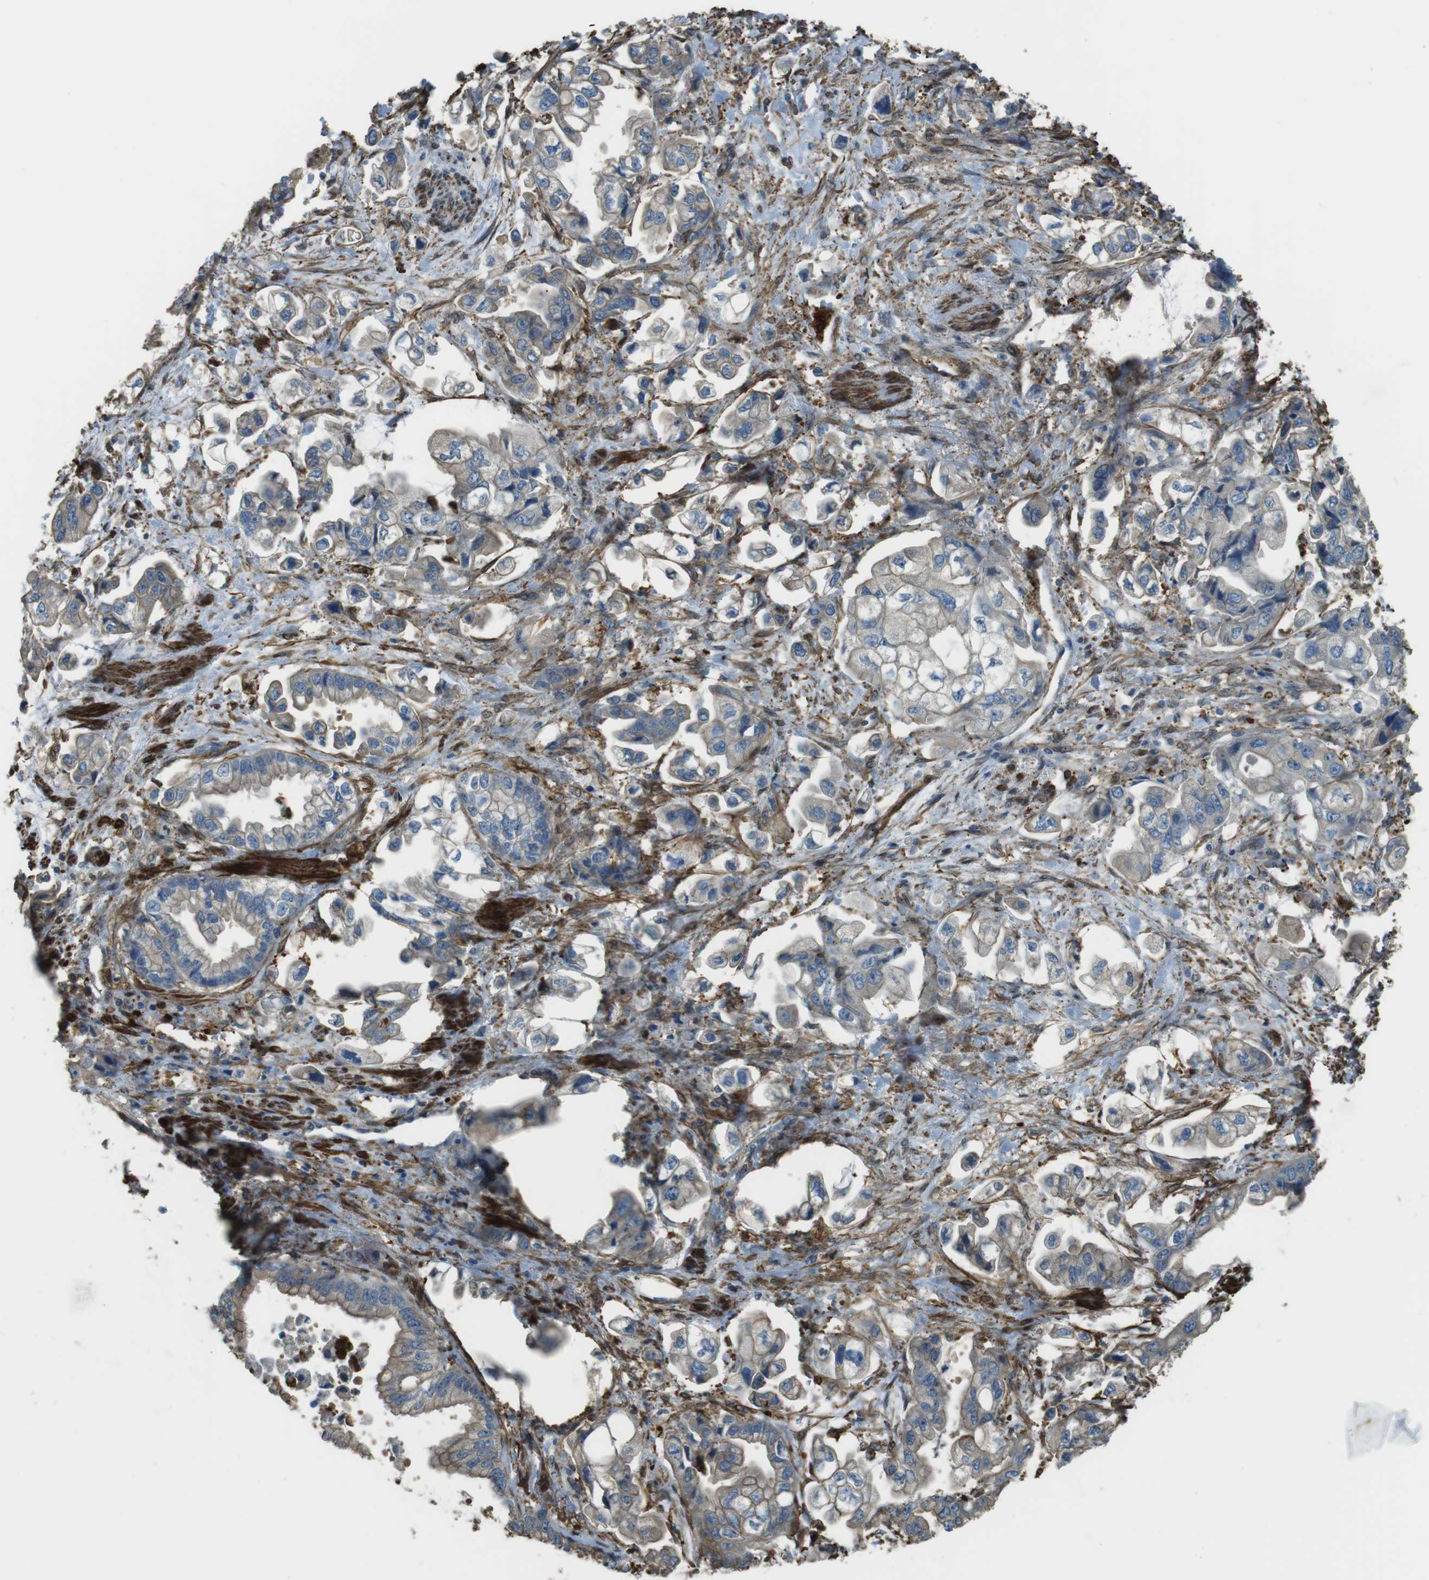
{"staining": {"intensity": "weak", "quantity": "<25%", "location": "cytoplasmic/membranous"}, "tissue": "stomach cancer", "cell_type": "Tumor cells", "image_type": "cancer", "snomed": [{"axis": "morphology", "description": "Normal tissue, NOS"}, {"axis": "morphology", "description": "Adenocarcinoma, NOS"}, {"axis": "topography", "description": "Stomach"}], "caption": "This histopathology image is of stomach adenocarcinoma stained with immunohistochemistry (IHC) to label a protein in brown with the nuclei are counter-stained blue. There is no staining in tumor cells. The staining was performed using DAB (3,3'-diaminobenzidine) to visualize the protein expression in brown, while the nuclei were stained in blue with hematoxylin (Magnification: 20x).", "gene": "SFT2D1", "patient": {"sex": "male", "age": 62}}